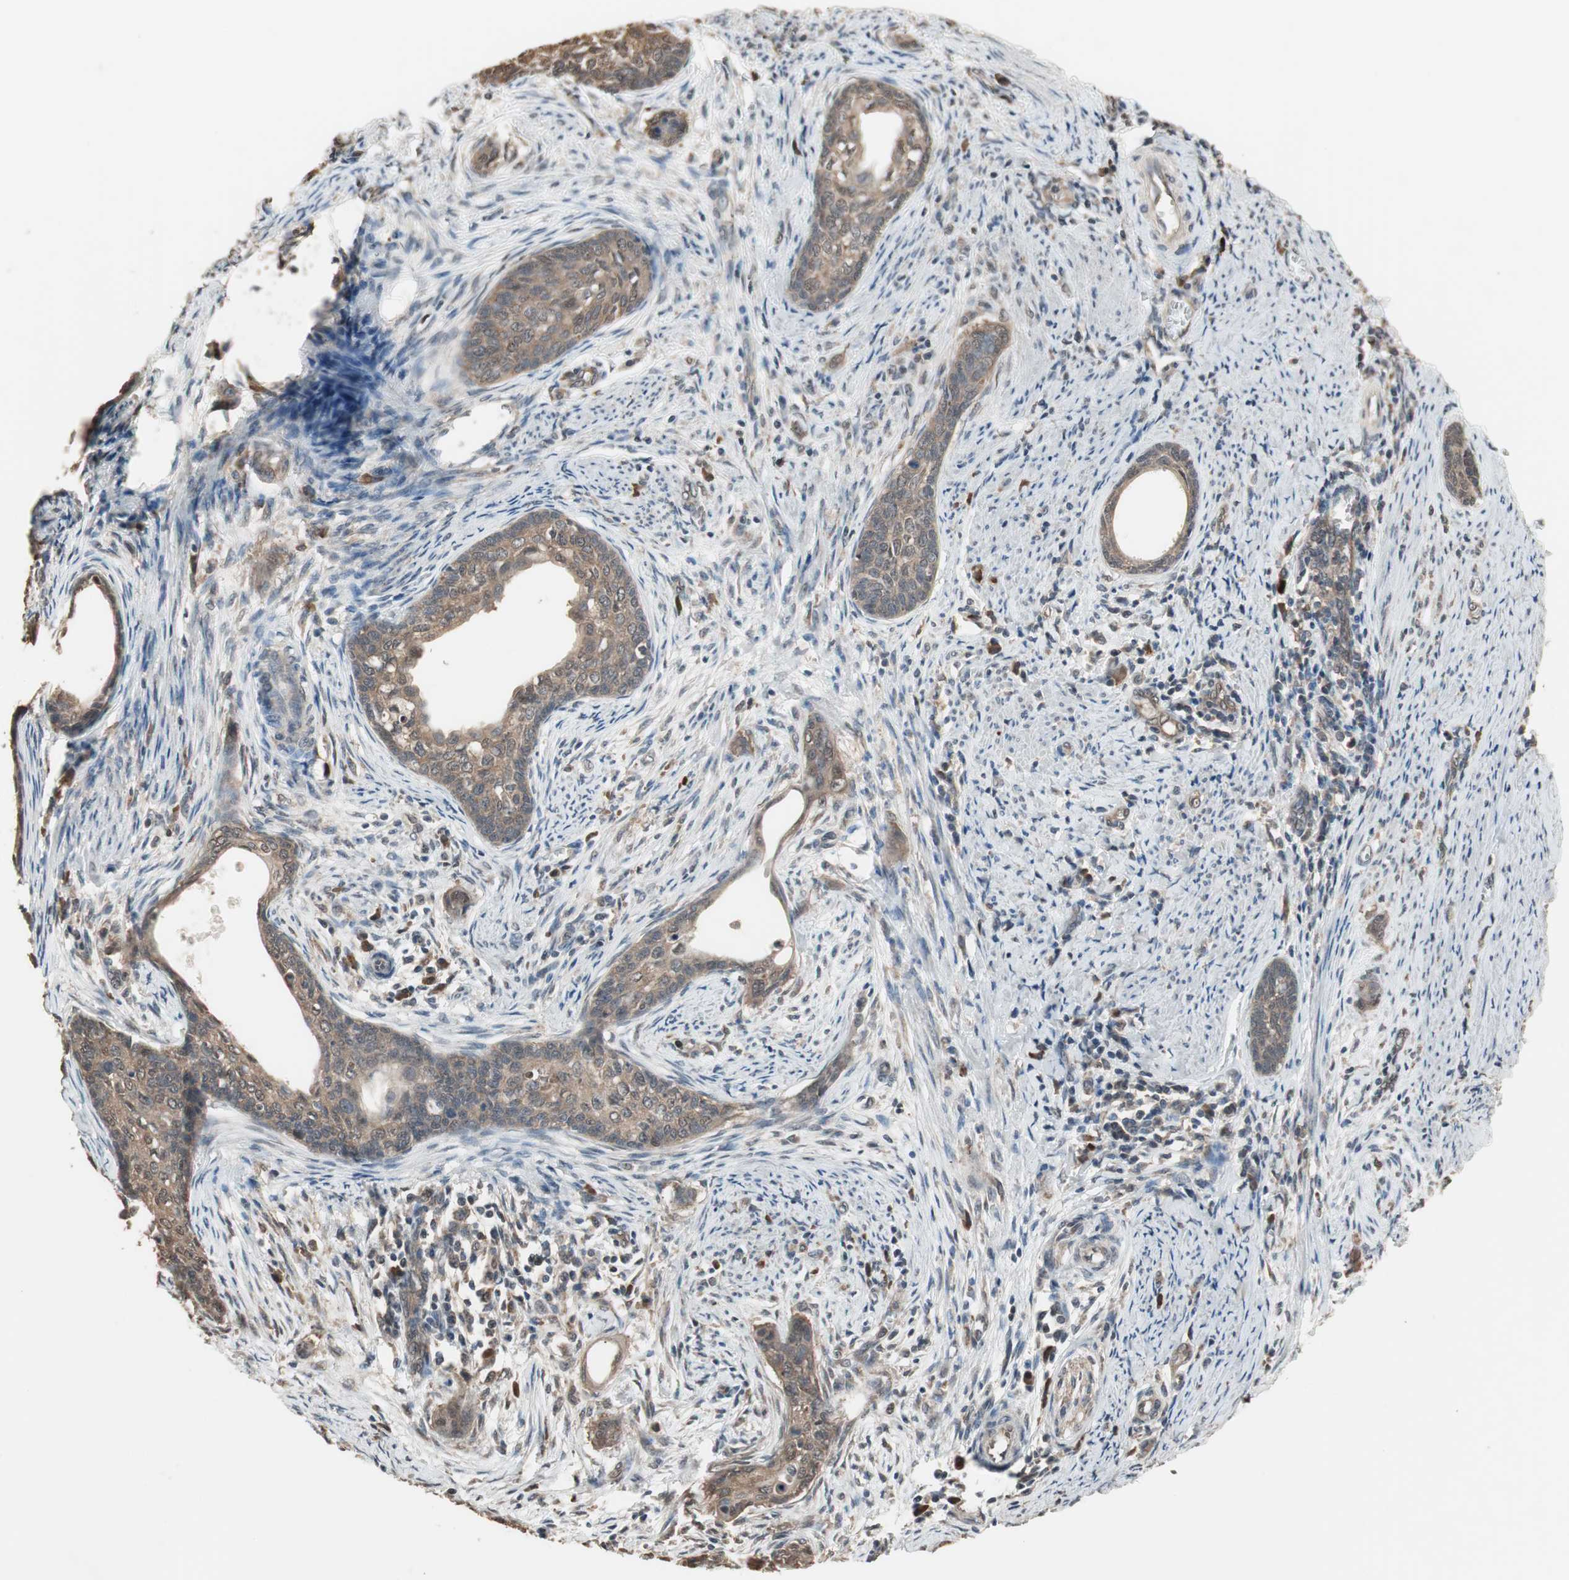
{"staining": {"intensity": "moderate", "quantity": ">75%", "location": "cytoplasmic/membranous"}, "tissue": "cervical cancer", "cell_type": "Tumor cells", "image_type": "cancer", "snomed": [{"axis": "morphology", "description": "Squamous cell carcinoma, NOS"}, {"axis": "topography", "description": "Cervix"}], "caption": "A brown stain shows moderate cytoplasmic/membranous positivity of a protein in human squamous cell carcinoma (cervical) tumor cells. The staining was performed using DAB (3,3'-diaminobenzidine), with brown indicating positive protein expression. Nuclei are stained blue with hematoxylin.", "gene": "PNPLA7", "patient": {"sex": "female", "age": 33}}